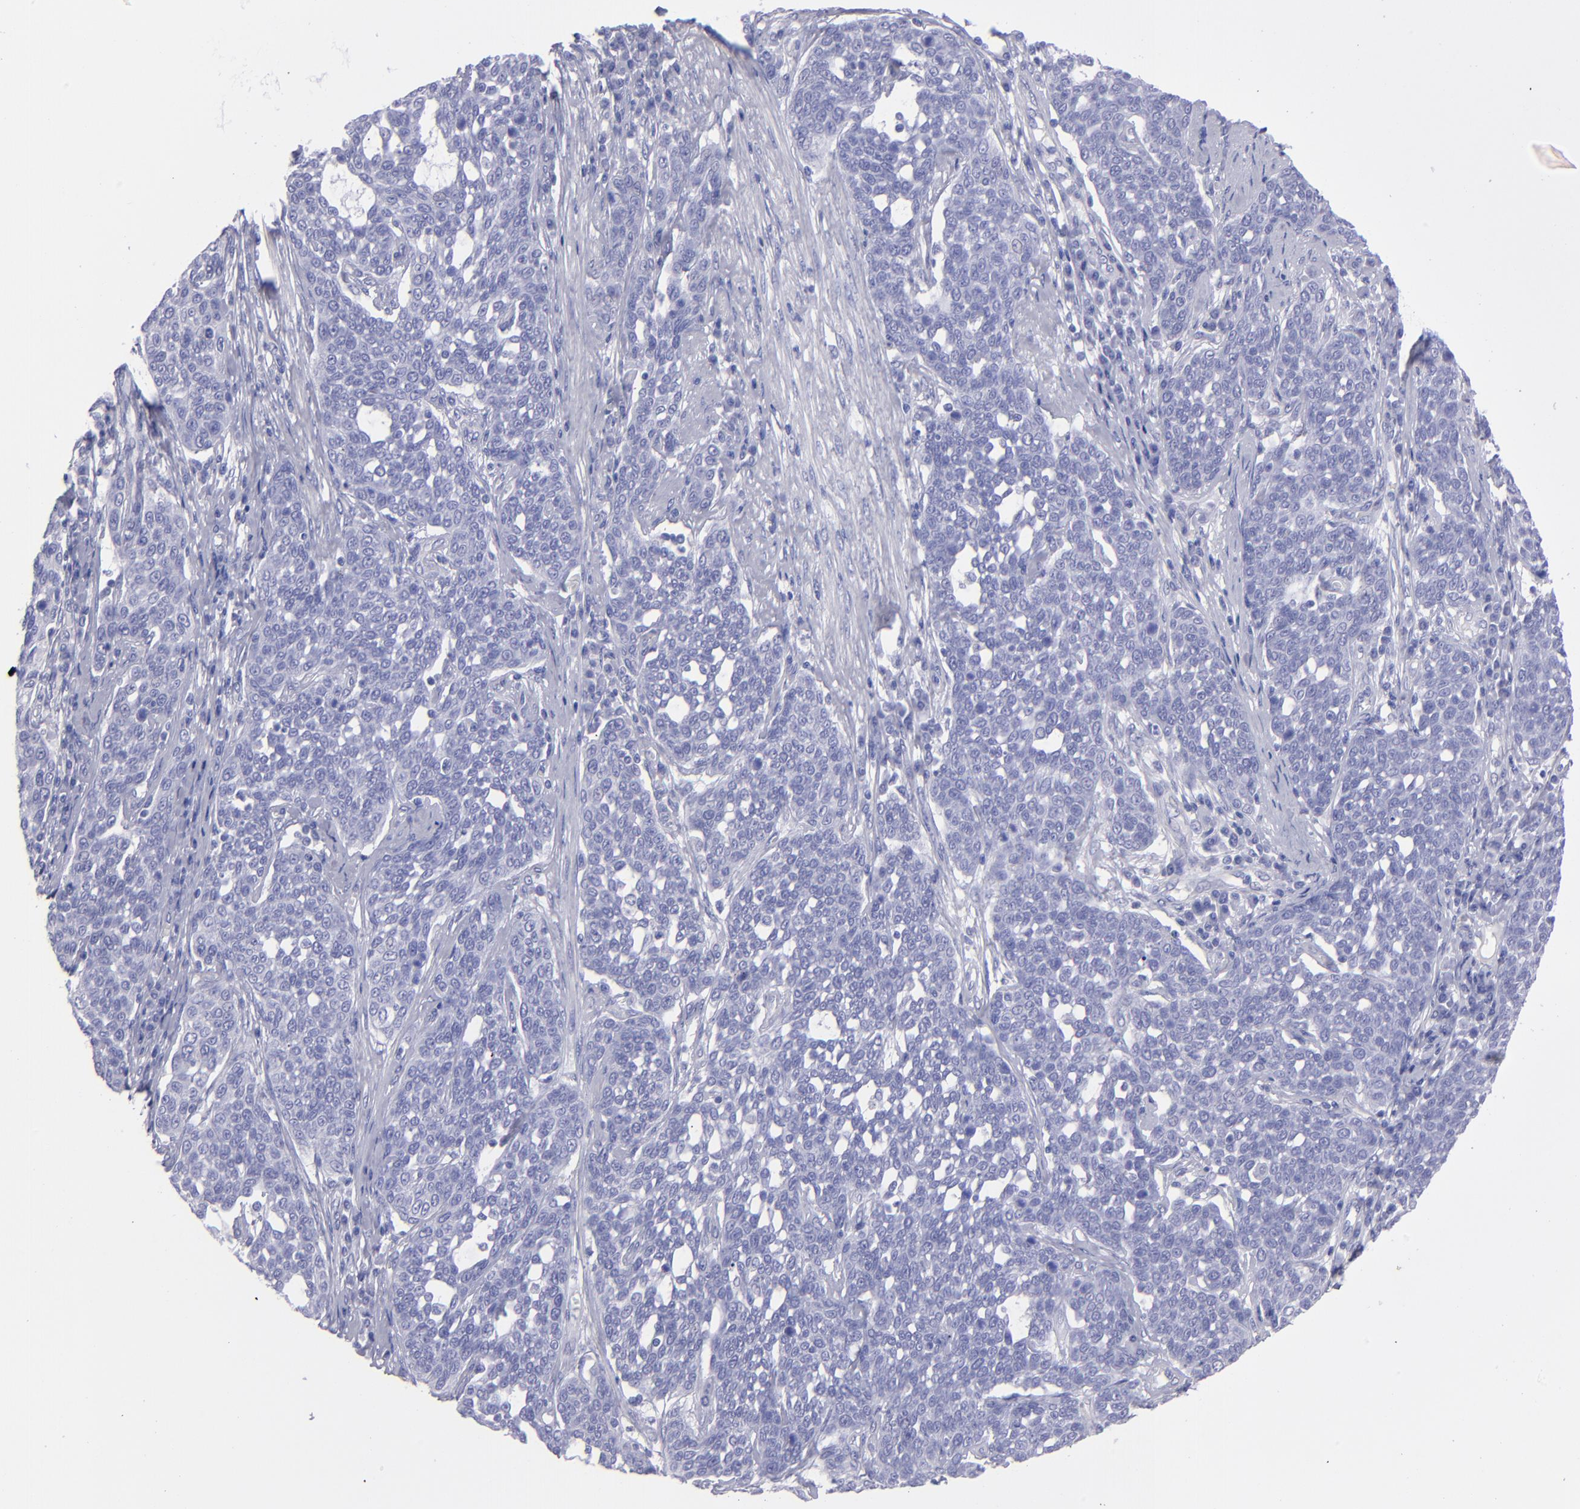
{"staining": {"intensity": "negative", "quantity": "none", "location": "none"}, "tissue": "cervical cancer", "cell_type": "Tumor cells", "image_type": "cancer", "snomed": [{"axis": "morphology", "description": "Squamous cell carcinoma, NOS"}, {"axis": "topography", "description": "Cervix"}], "caption": "DAB immunohistochemical staining of human cervical squamous cell carcinoma reveals no significant staining in tumor cells.", "gene": "TG", "patient": {"sex": "female", "age": 34}}